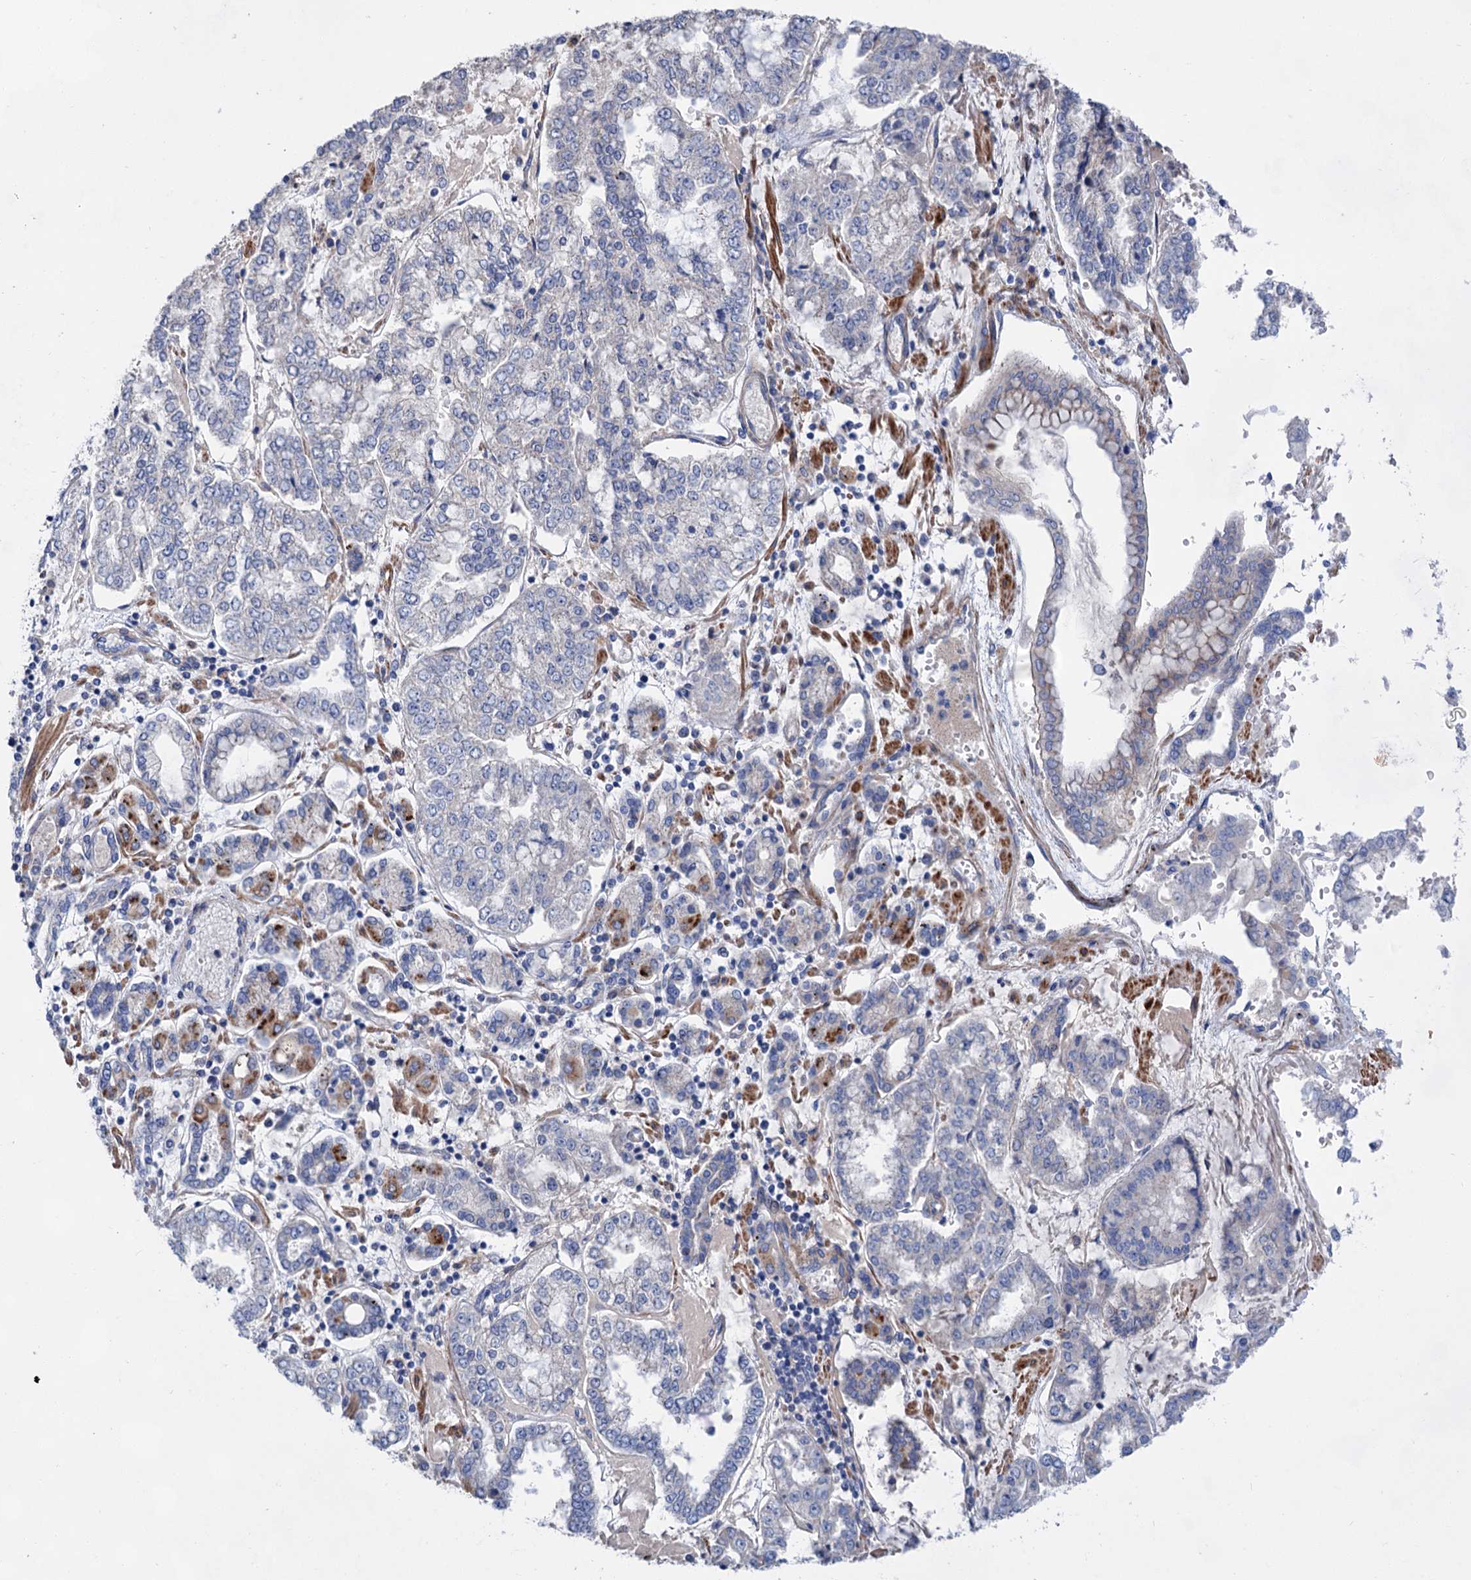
{"staining": {"intensity": "negative", "quantity": "none", "location": "none"}, "tissue": "stomach cancer", "cell_type": "Tumor cells", "image_type": "cancer", "snomed": [{"axis": "morphology", "description": "Adenocarcinoma, NOS"}, {"axis": "topography", "description": "Stomach"}], "caption": "Tumor cells show no significant protein expression in stomach cancer (adenocarcinoma).", "gene": "GPR155", "patient": {"sex": "male", "age": 76}}